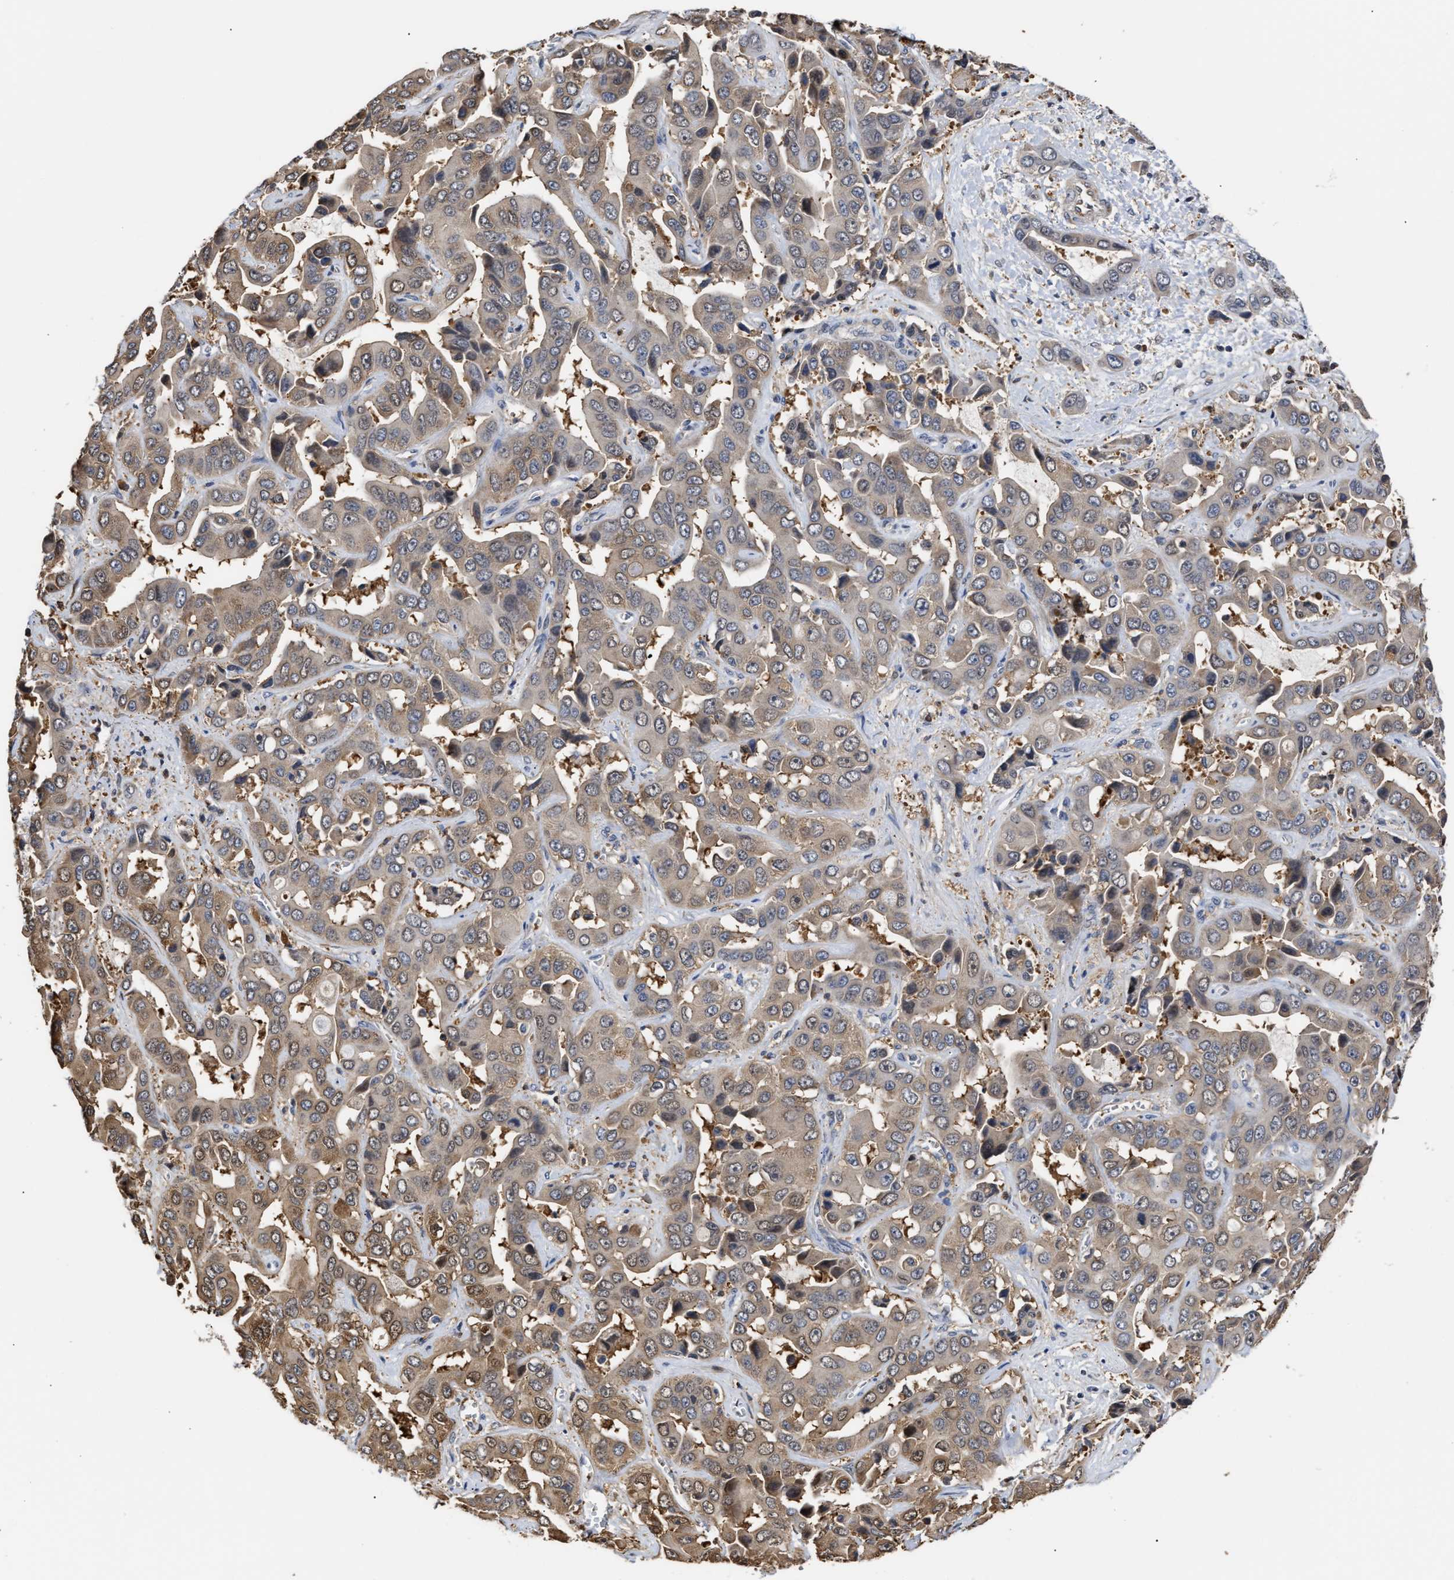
{"staining": {"intensity": "weak", "quantity": ">75%", "location": "cytoplasmic/membranous"}, "tissue": "liver cancer", "cell_type": "Tumor cells", "image_type": "cancer", "snomed": [{"axis": "morphology", "description": "Cholangiocarcinoma"}, {"axis": "topography", "description": "Liver"}], "caption": "Immunohistochemical staining of liver cancer exhibits weak cytoplasmic/membranous protein expression in approximately >75% of tumor cells.", "gene": "KLHDC1", "patient": {"sex": "female", "age": 52}}